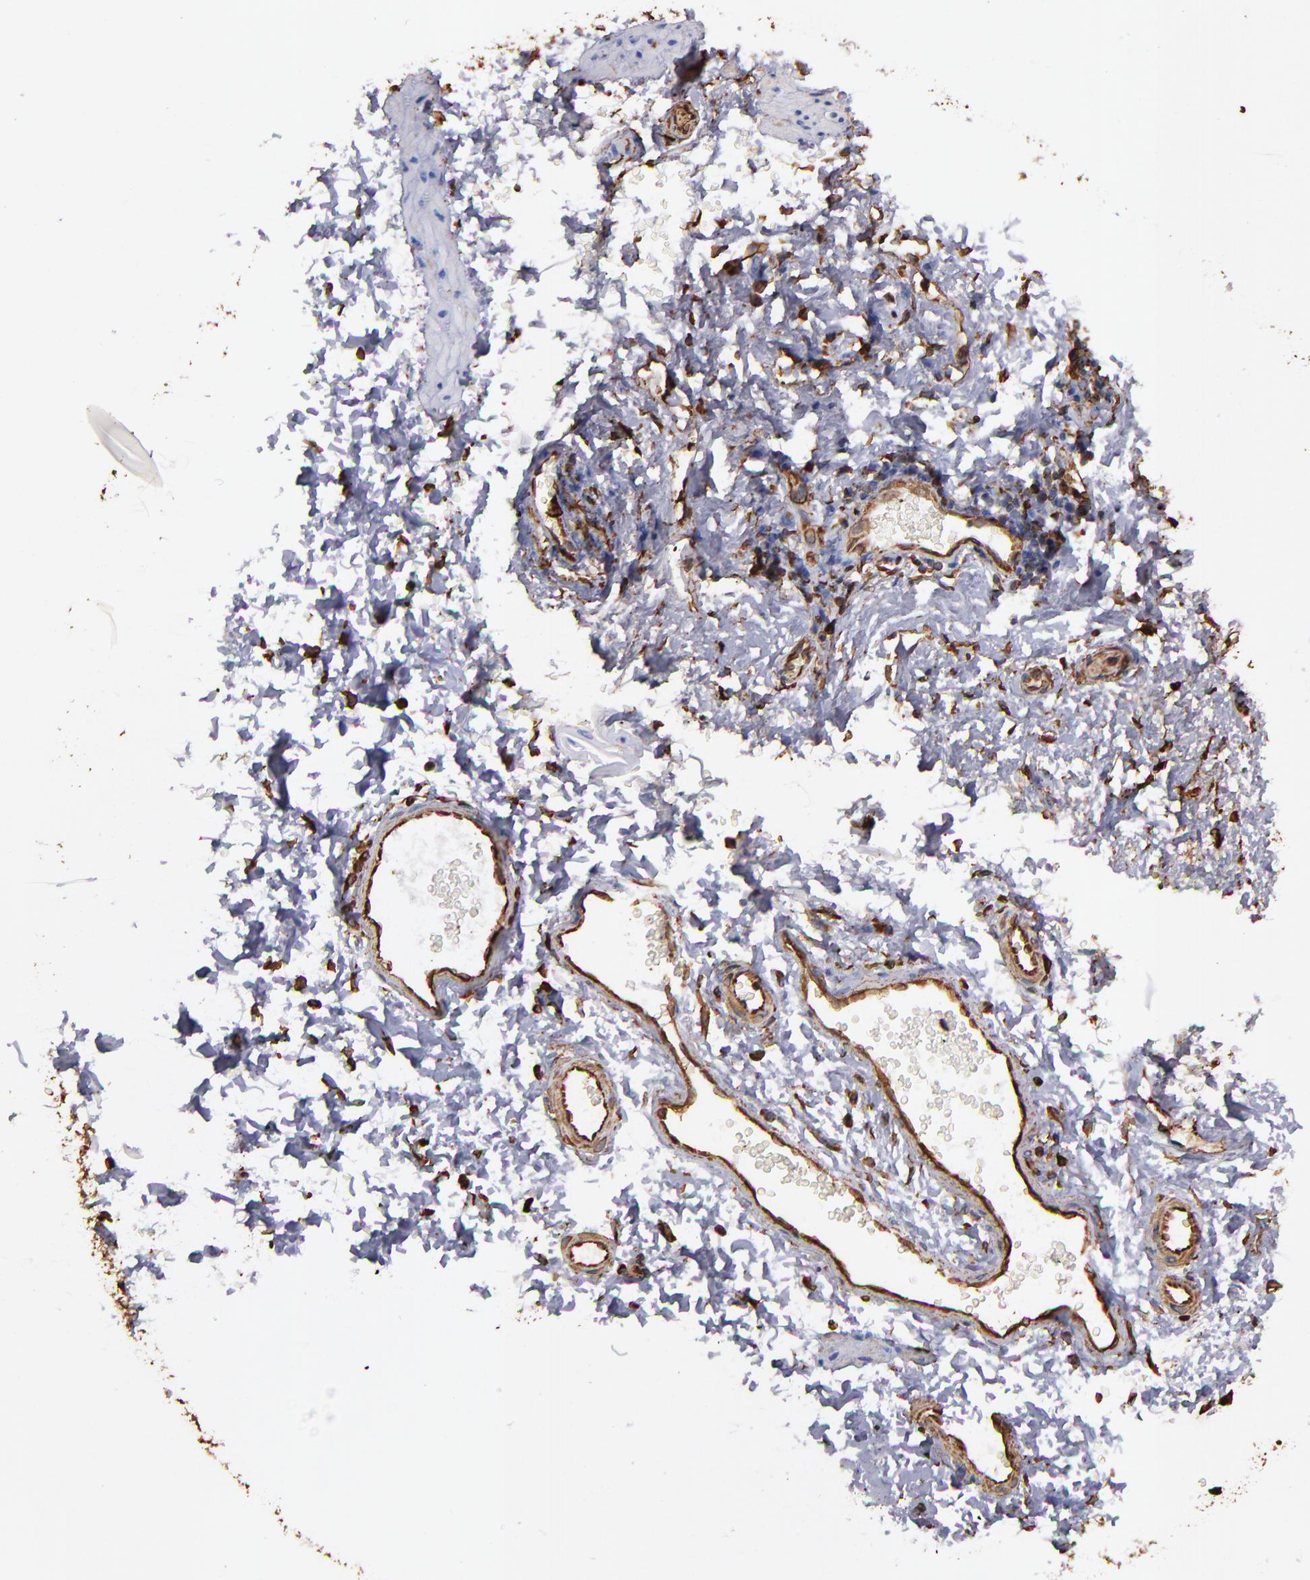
{"staining": {"intensity": "negative", "quantity": "none", "location": "none"}, "tissue": "esophagus", "cell_type": "Squamous epithelial cells", "image_type": "normal", "snomed": [{"axis": "morphology", "description": "Normal tissue, NOS"}, {"axis": "topography", "description": "Esophagus"}], "caption": "IHC of normal human esophagus reveals no positivity in squamous epithelial cells. (DAB (3,3'-diaminobenzidine) immunohistochemistry visualized using brightfield microscopy, high magnification).", "gene": "VIM", "patient": {"sex": "female", "age": 61}}